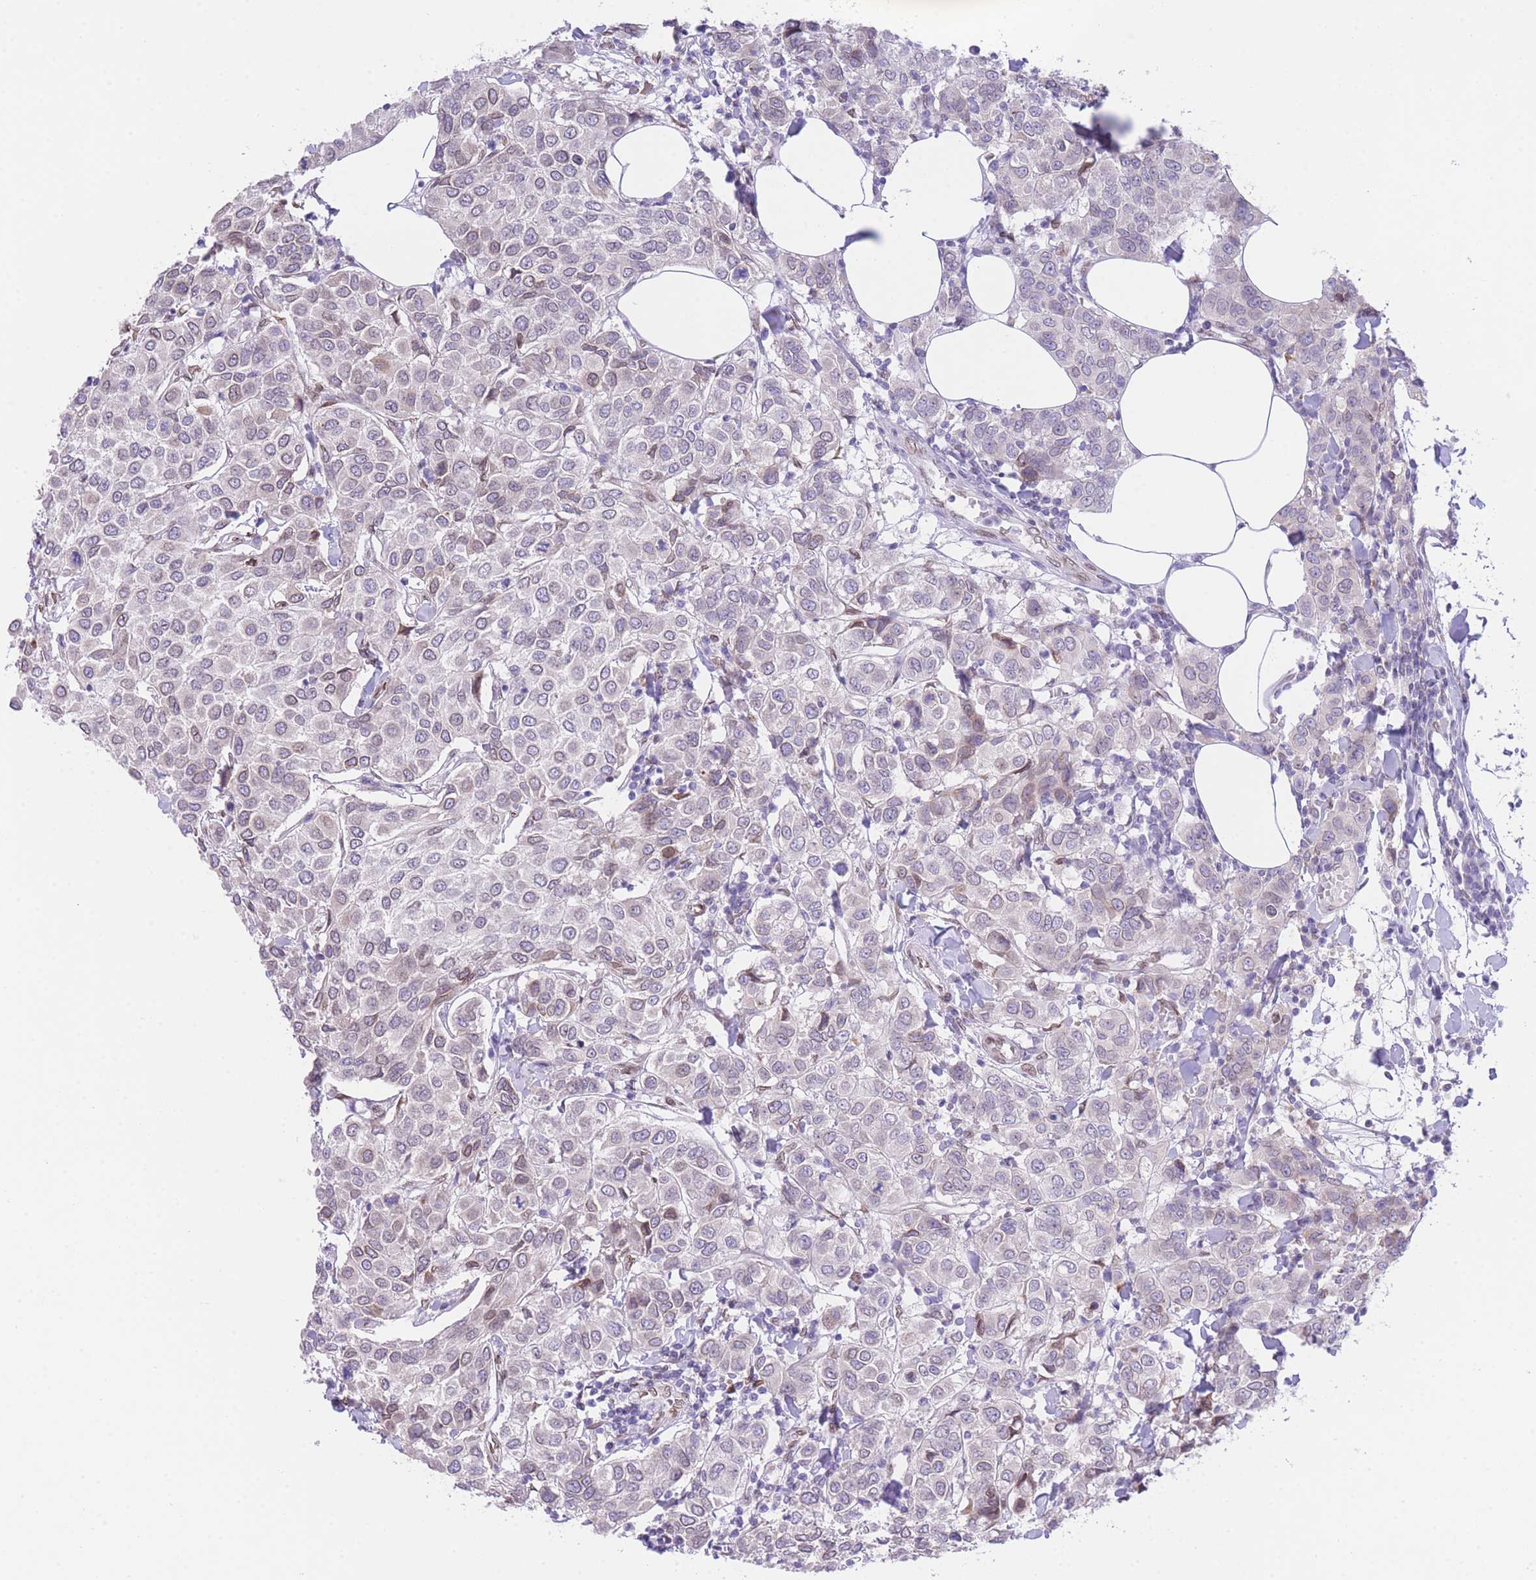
{"staining": {"intensity": "weak", "quantity": "25%-75%", "location": "nuclear"}, "tissue": "breast cancer", "cell_type": "Tumor cells", "image_type": "cancer", "snomed": [{"axis": "morphology", "description": "Duct carcinoma"}, {"axis": "topography", "description": "Breast"}], "caption": "High-power microscopy captured an IHC micrograph of infiltrating ductal carcinoma (breast), revealing weak nuclear staining in about 25%-75% of tumor cells.", "gene": "OR10AD1", "patient": {"sex": "female", "age": 55}}